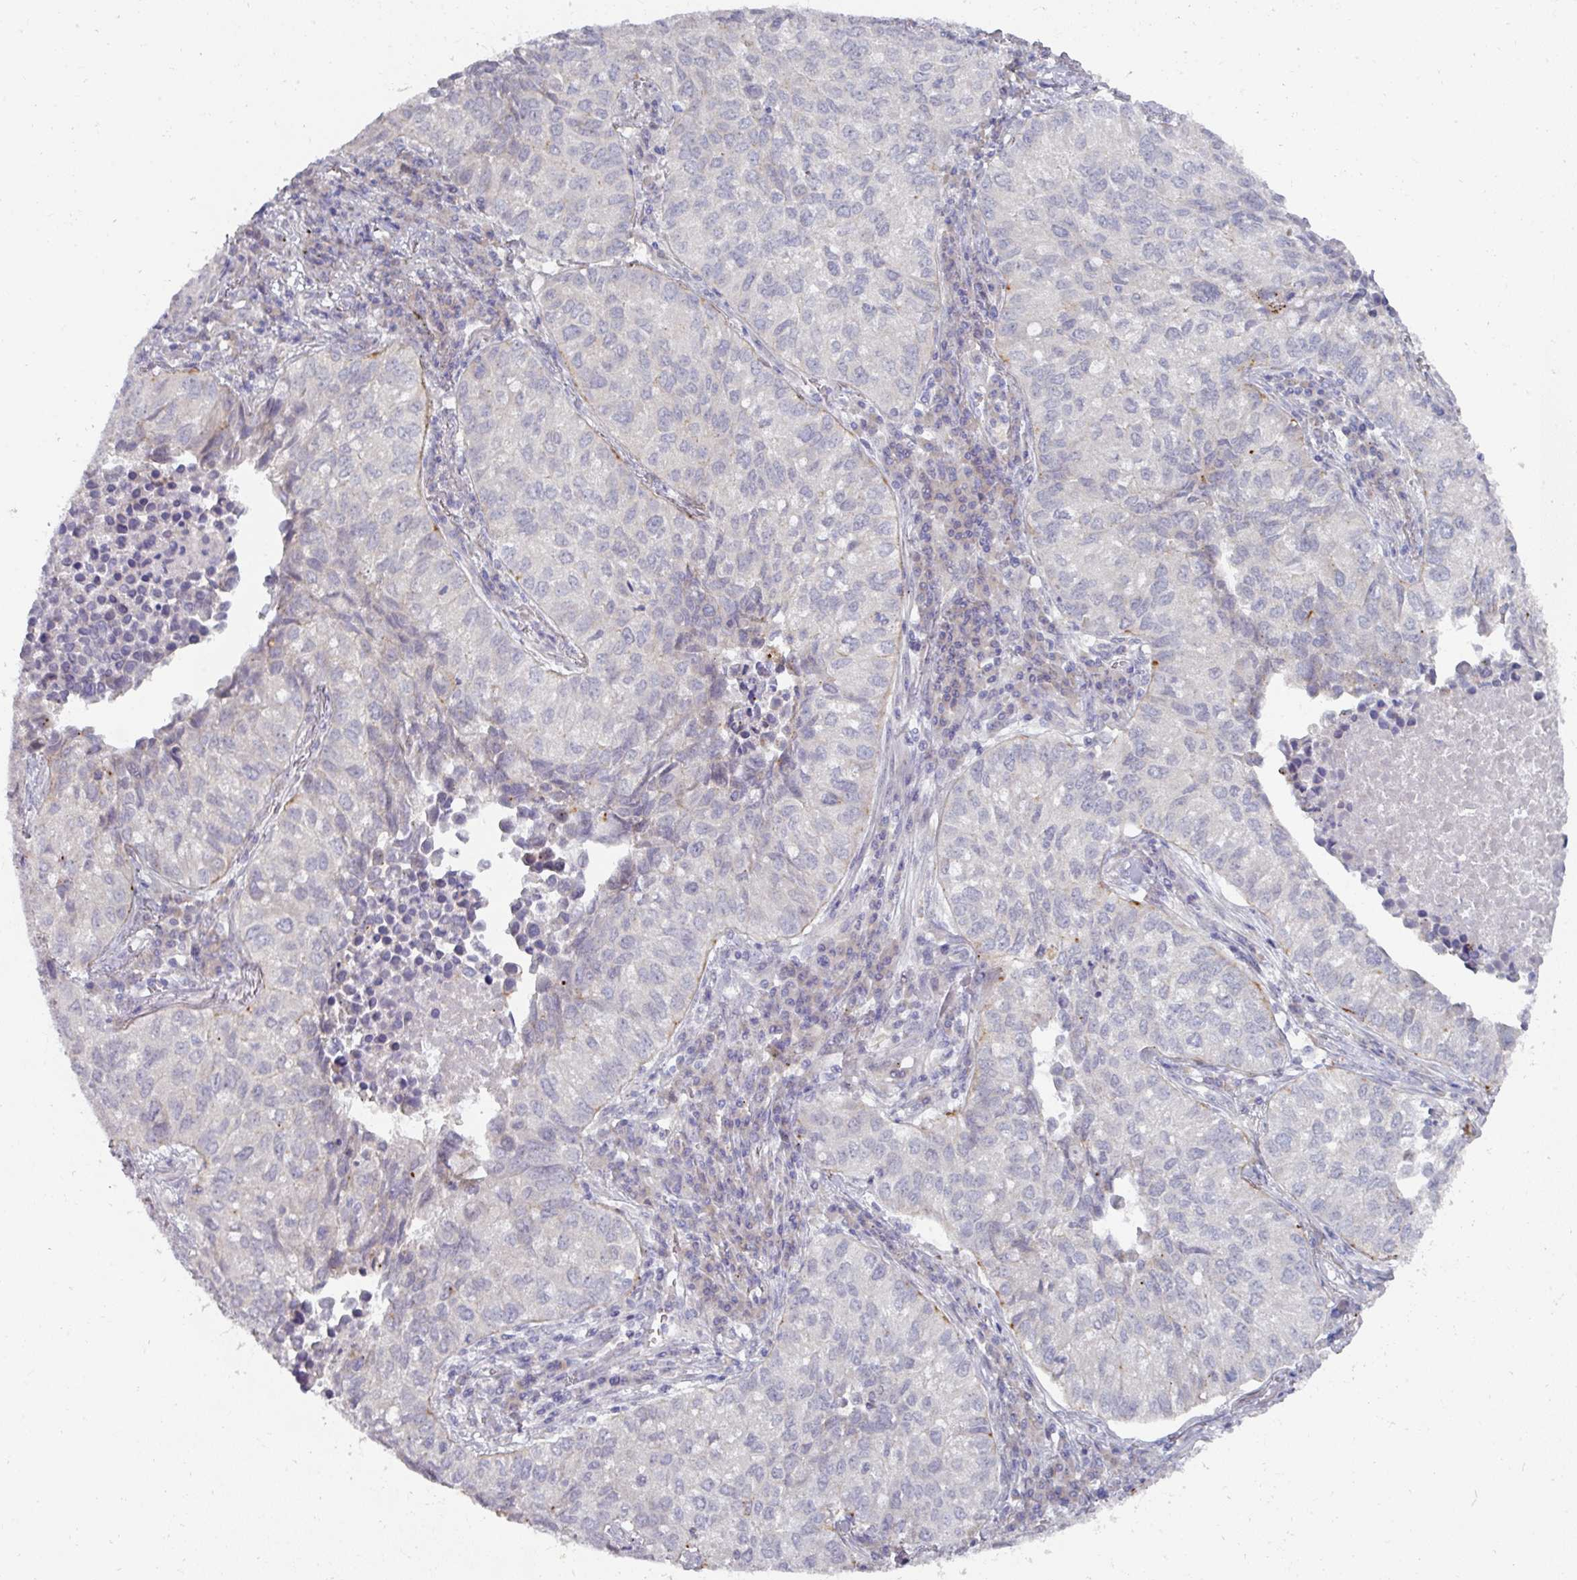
{"staining": {"intensity": "negative", "quantity": "none", "location": "none"}, "tissue": "lung cancer", "cell_type": "Tumor cells", "image_type": "cancer", "snomed": [{"axis": "morphology", "description": "Adenocarcinoma, NOS"}, {"axis": "topography", "description": "Lung"}], "caption": "Human lung cancer stained for a protein using immunohistochemistry (IHC) reveals no positivity in tumor cells.", "gene": "NT5C1A", "patient": {"sex": "female", "age": 50}}